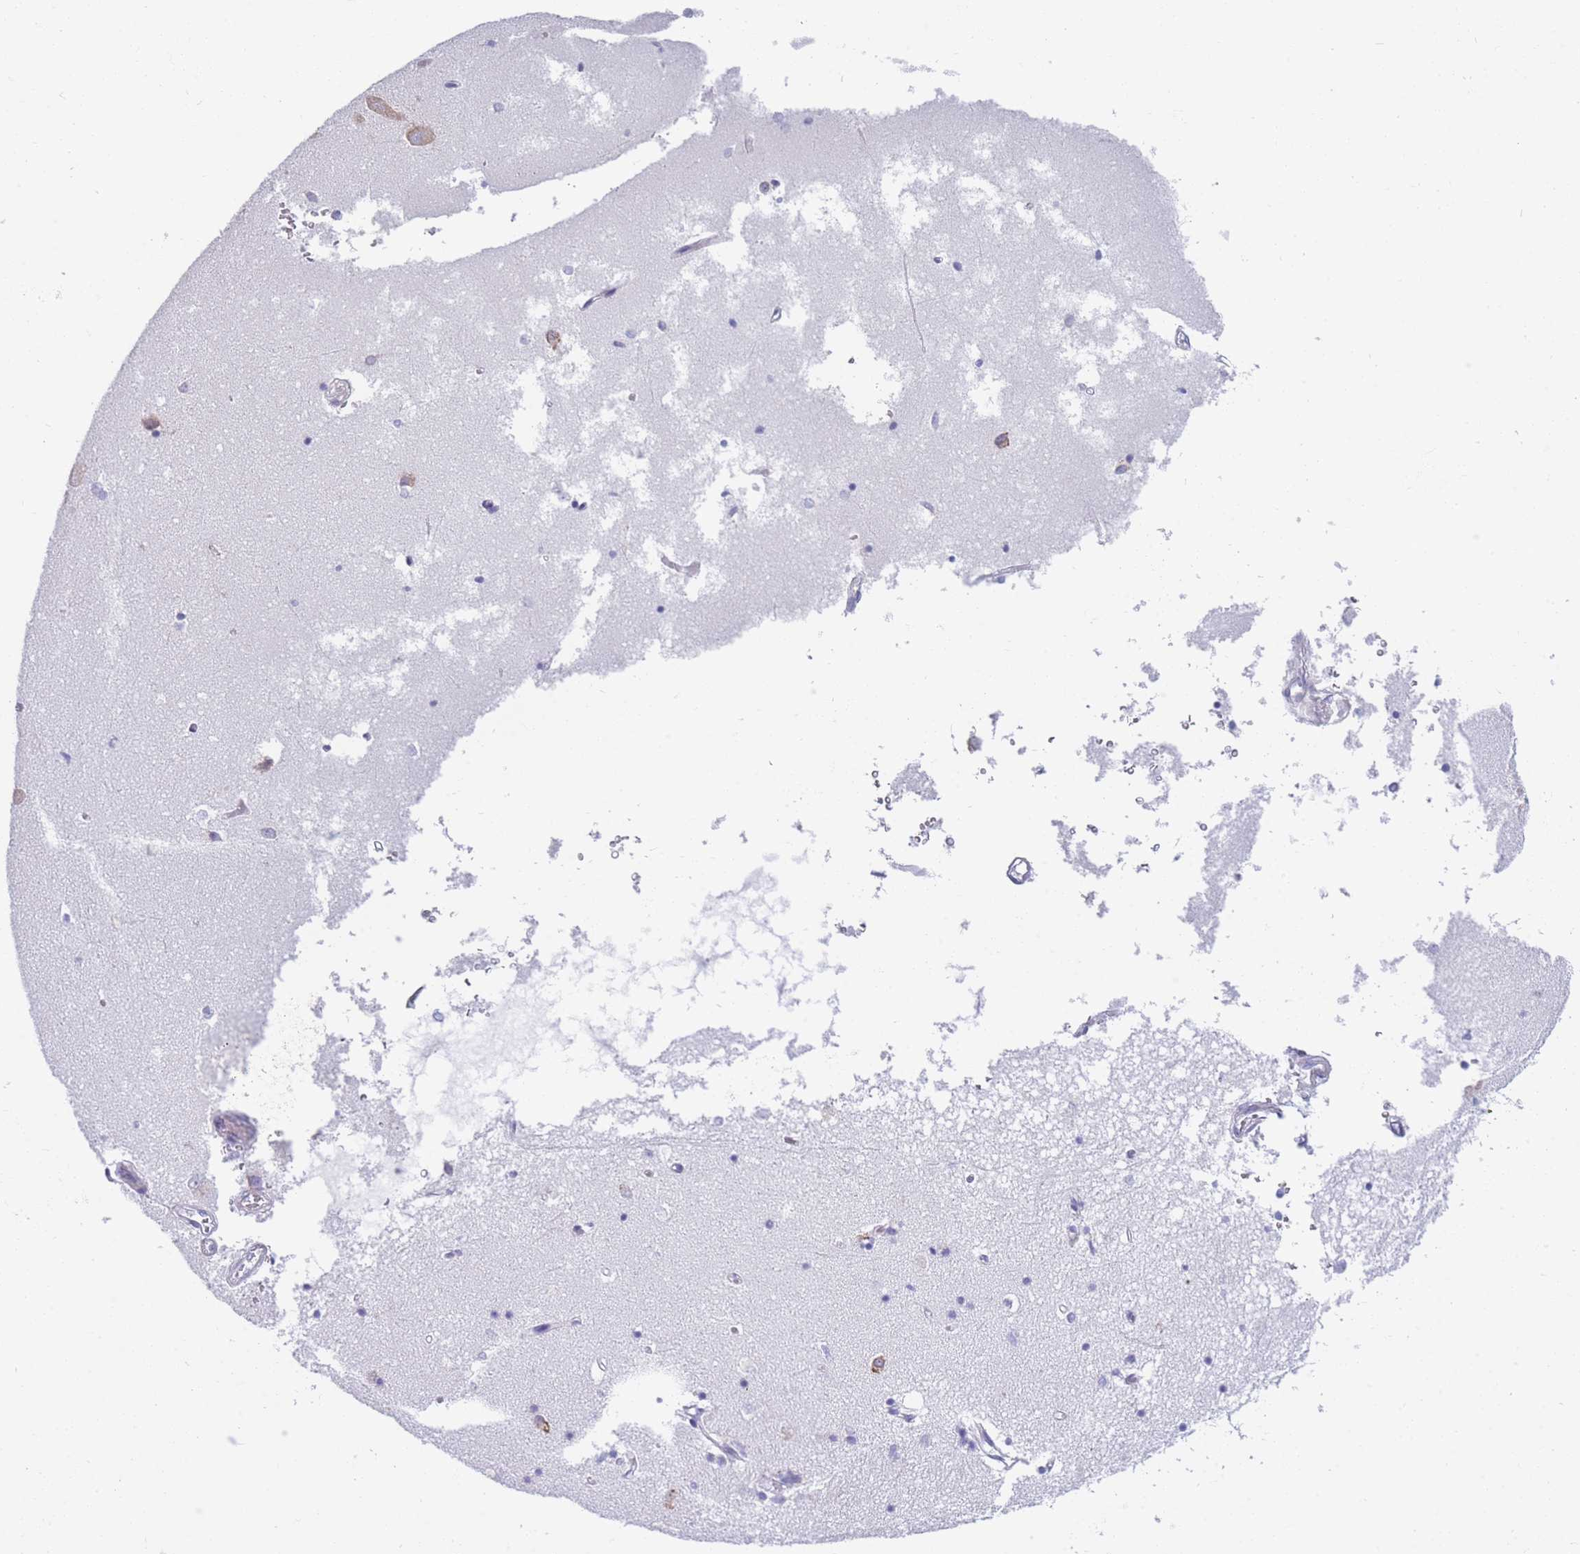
{"staining": {"intensity": "negative", "quantity": "none", "location": "none"}, "tissue": "hippocampus", "cell_type": "Glial cells", "image_type": "normal", "snomed": [{"axis": "morphology", "description": "Normal tissue, NOS"}, {"axis": "topography", "description": "Hippocampus"}], "caption": "A high-resolution histopathology image shows IHC staining of unremarkable hippocampus, which reveals no significant expression in glial cells. Nuclei are stained in blue.", "gene": "XKR8", "patient": {"sex": "male", "age": 70}}